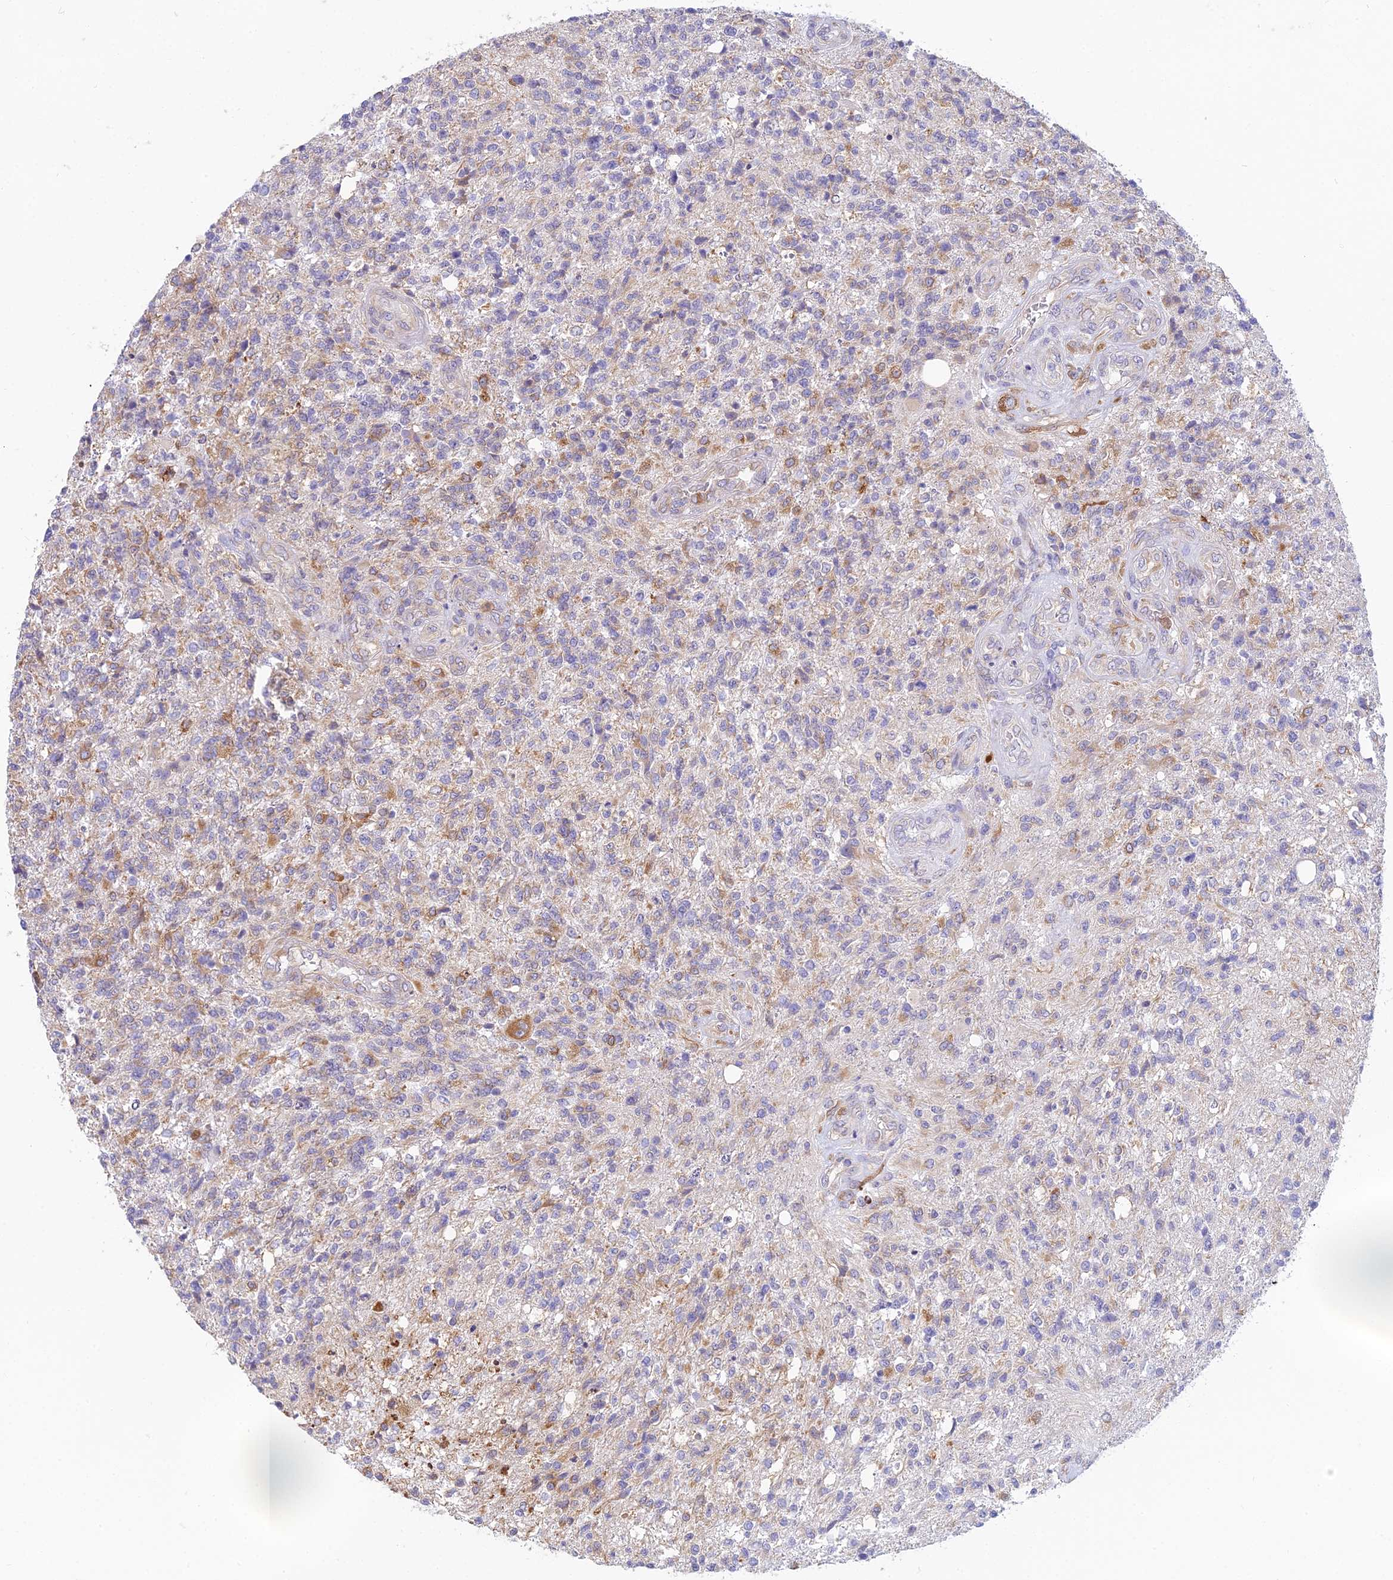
{"staining": {"intensity": "moderate", "quantity": "<25%", "location": "cytoplasmic/membranous"}, "tissue": "glioma", "cell_type": "Tumor cells", "image_type": "cancer", "snomed": [{"axis": "morphology", "description": "Glioma, malignant, High grade"}, {"axis": "topography", "description": "Brain"}], "caption": "A brown stain labels moderate cytoplasmic/membranous positivity of a protein in glioma tumor cells.", "gene": "HM13", "patient": {"sex": "male", "age": 56}}